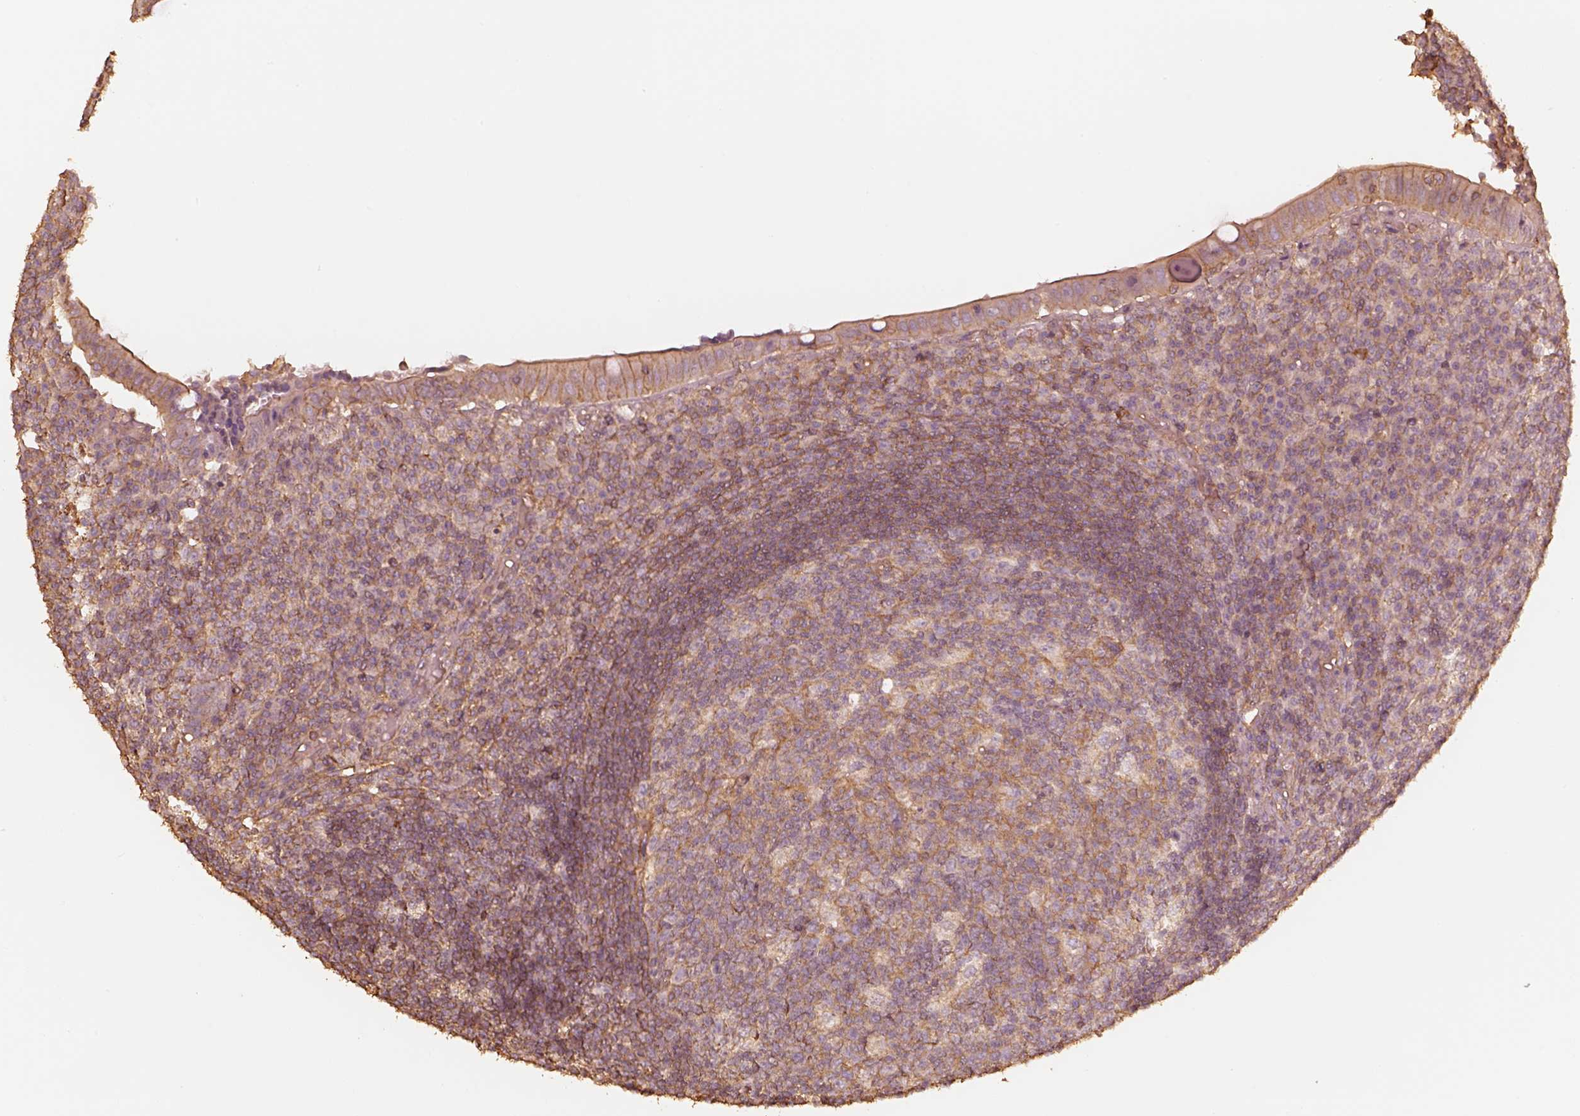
{"staining": {"intensity": "moderate", "quantity": "25%-75%", "location": "cytoplasmic/membranous"}, "tissue": "appendix", "cell_type": "Glandular cells", "image_type": "normal", "snomed": [{"axis": "morphology", "description": "Normal tissue, NOS"}, {"axis": "topography", "description": "Appendix"}], "caption": "IHC photomicrograph of normal appendix: appendix stained using IHC demonstrates medium levels of moderate protein expression localized specifically in the cytoplasmic/membranous of glandular cells, appearing as a cytoplasmic/membranous brown color.", "gene": "WDR7", "patient": {"sex": "male", "age": 18}}